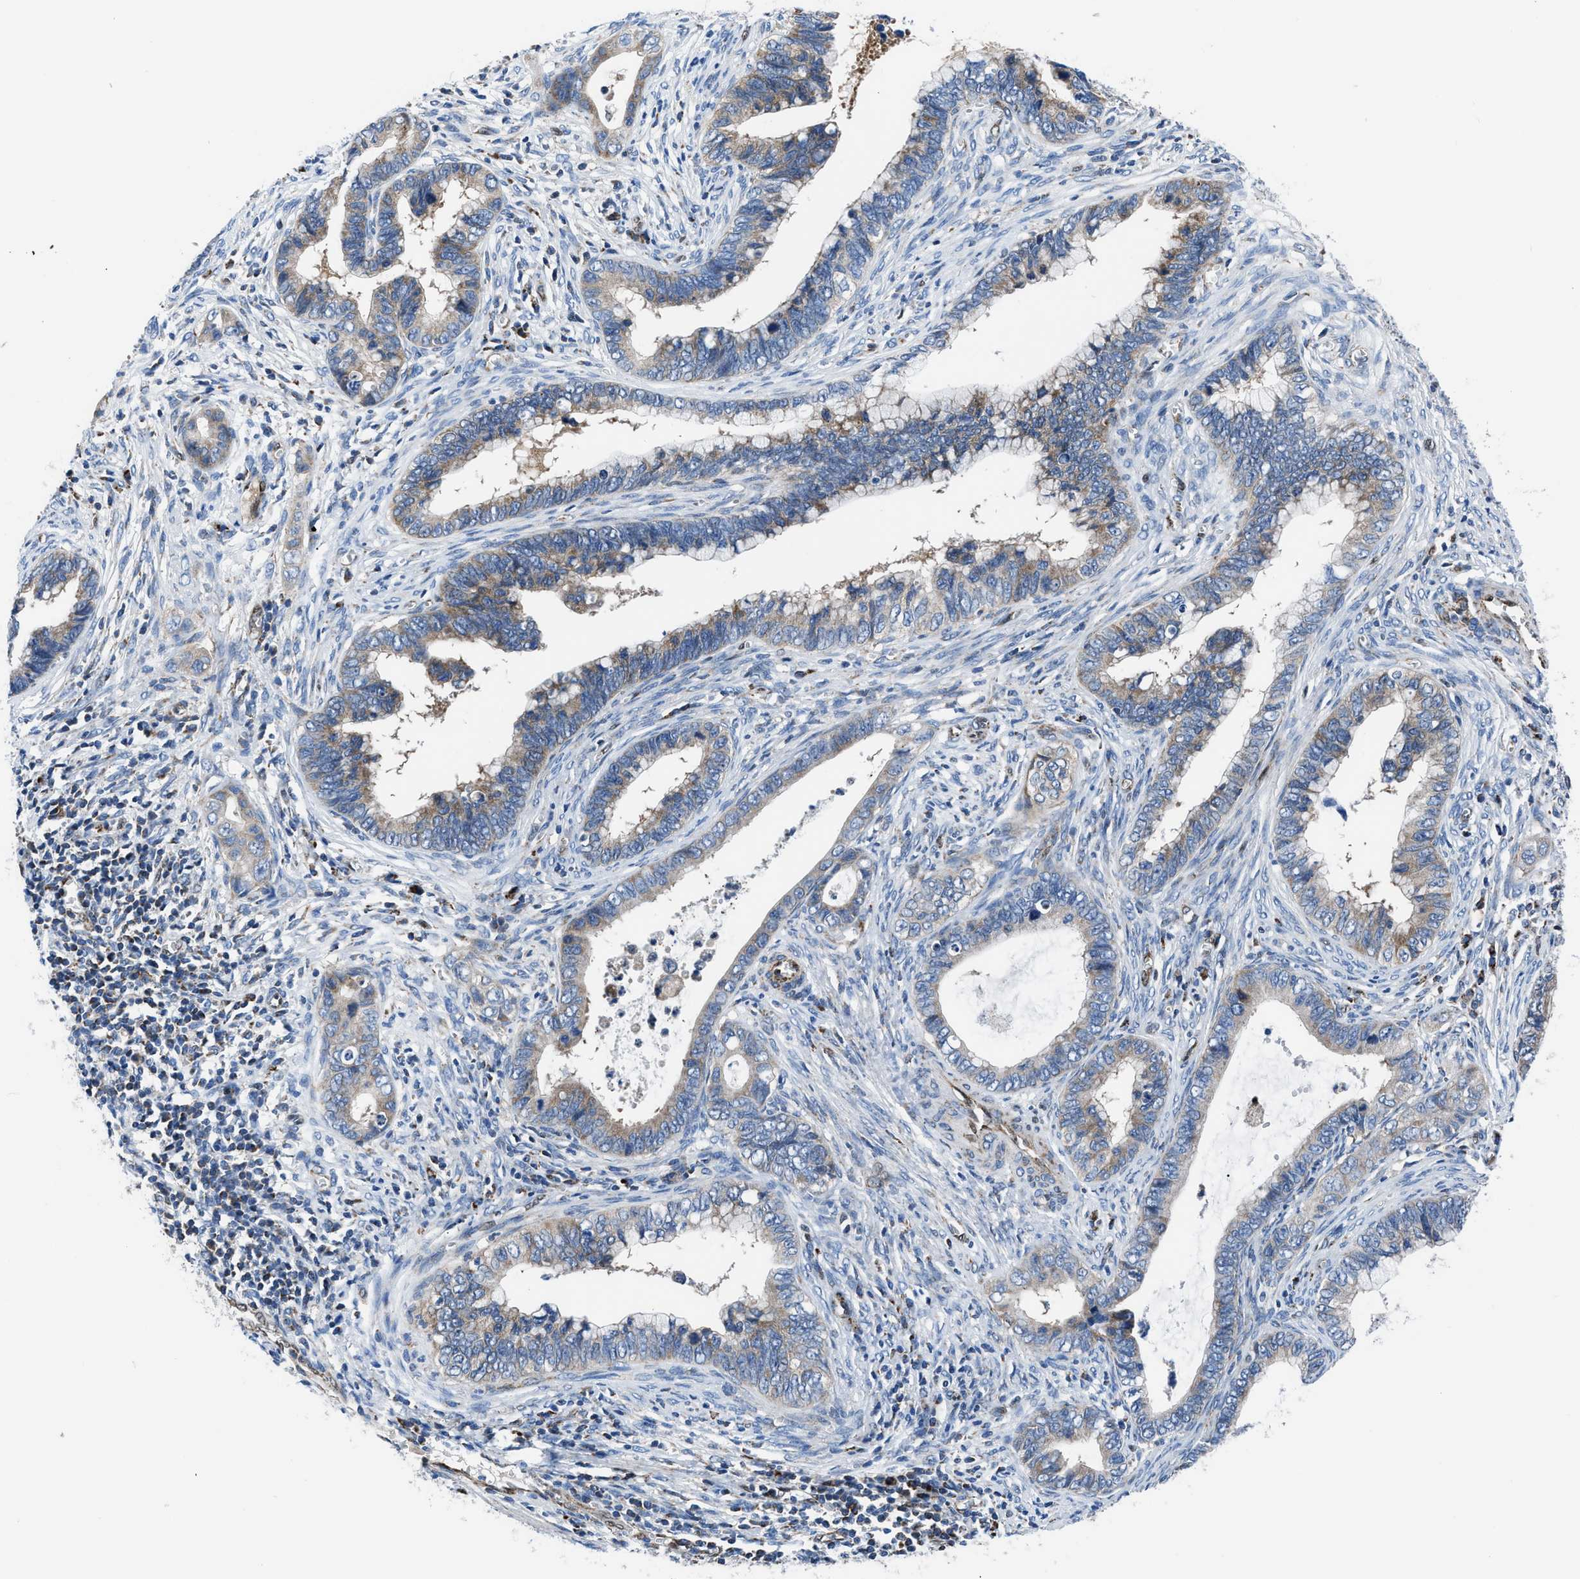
{"staining": {"intensity": "weak", "quantity": "25%-75%", "location": "cytoplasmic/membranous"}, "tissue": "cervical cancer", "cell_type": "Tumor cells", "image_type": "cancer", "snomed": [{"axis": "morphology", "description": "Adenocarcinoma, NOS"}, {"axis": "topography", "description": "Cervix"}], "caption": "Weak cytoplasmic/membranous protein positivity is identified in about 25%-75% of tumor cells in cervical adenocarcinoma. The staining was performed using DAB to visualize the protein expression in brown, while the nuclei were stained in blue with hematoxylin (Magnification: 20x).", "gene": "LMO2", "patient": {"sex": "female", "age": 44}}